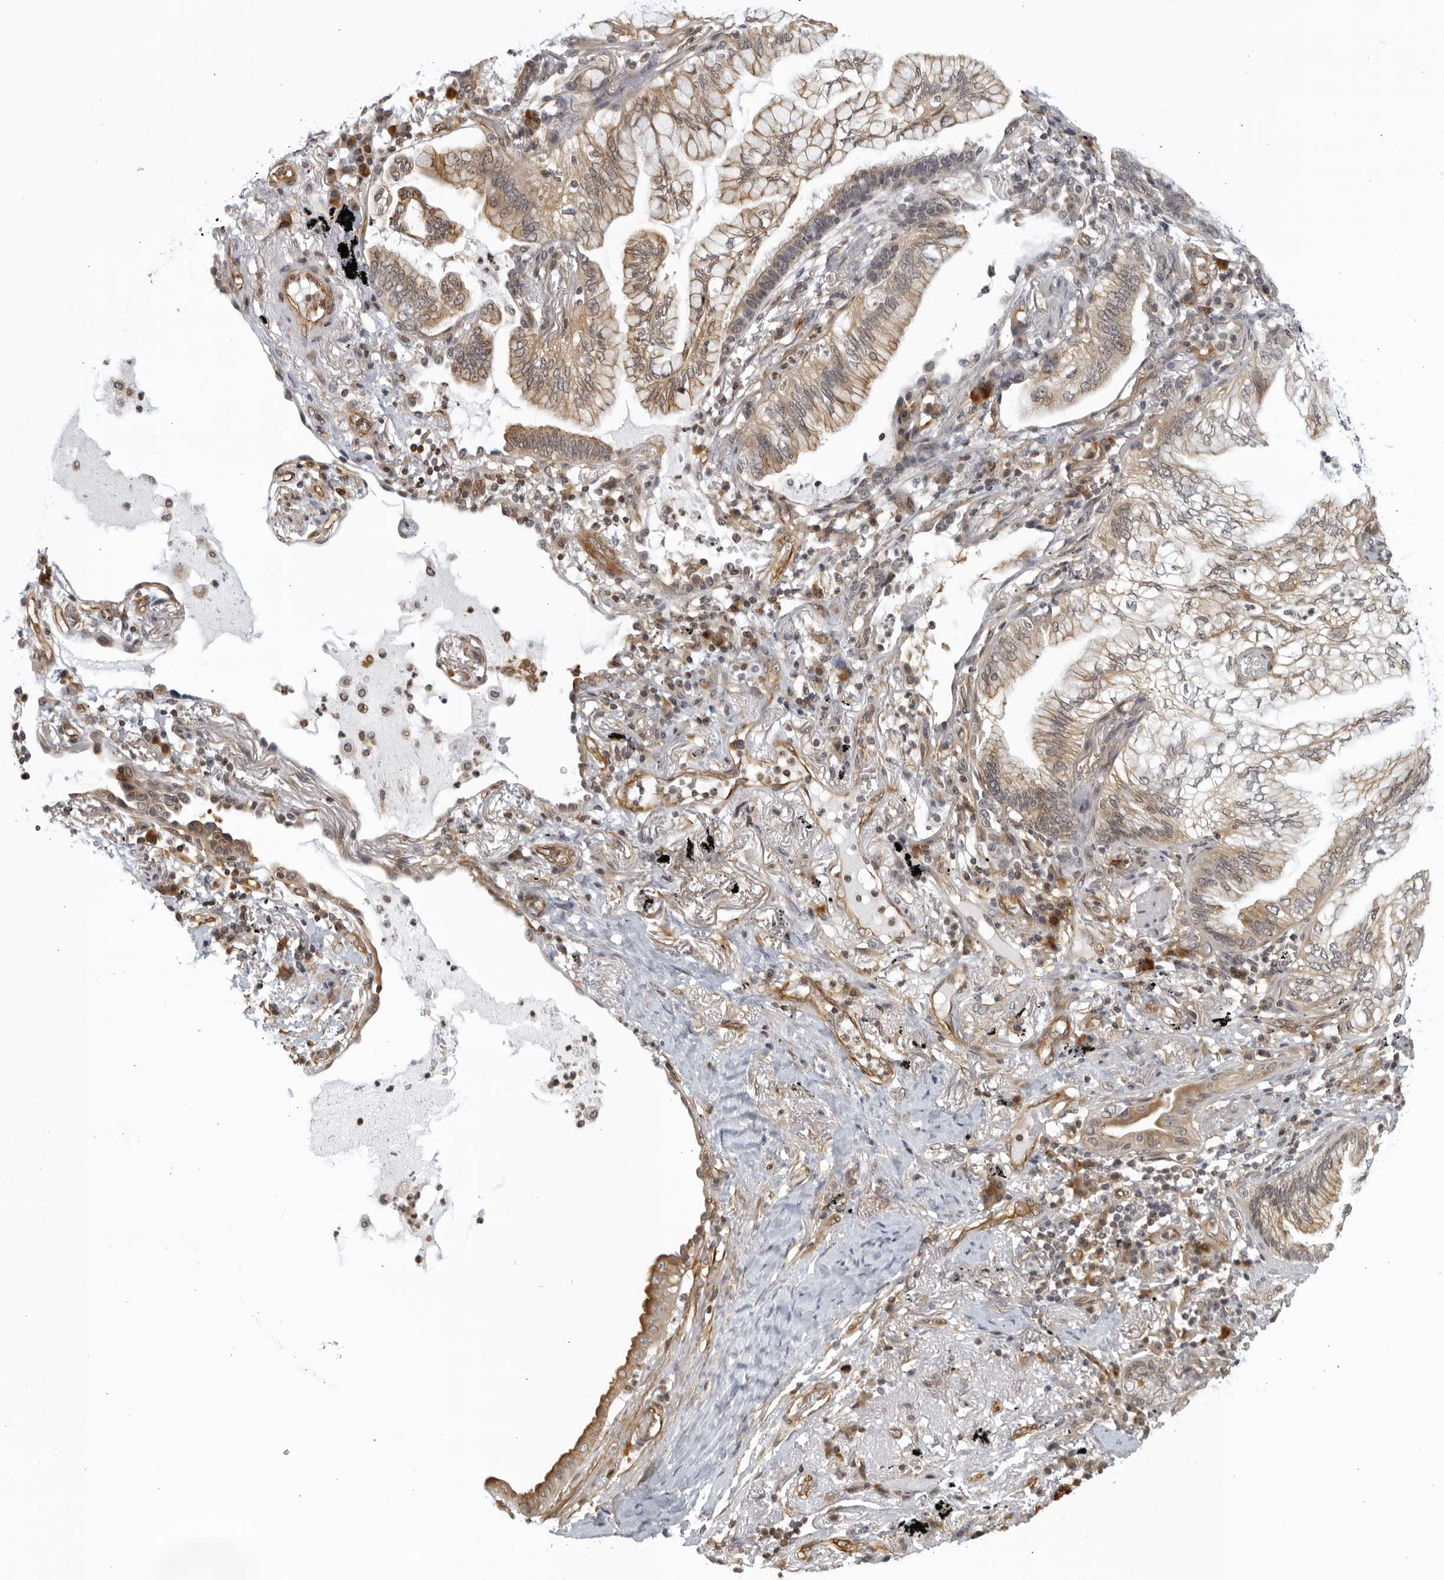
{"staining": {"intensity": "moderate", "quantity": ">75%", "location": "cytoplasmic/membranous"}, "tissue": "lung cancer", "cell_type": "Tumor cells", "image_type": "cancer", "snomed": [{"axis": "morphology", "description": "Adenocarcinoma, NOS"}, {"axis": "topography", "description": "Lung"}], "caption": "High-magnification brightfield microscopy of adenocarcinoma (lung) stained with DAB (3,3'-diaminobenzidine) (brown) and counterstained with hematoxylin (blue). tumor cells exhibit moderate cytoplasmic/membranous expression is present in about>75% of cells.", "gene": "SERTAD4", "patient": {"sex": "female", "age": 70}}